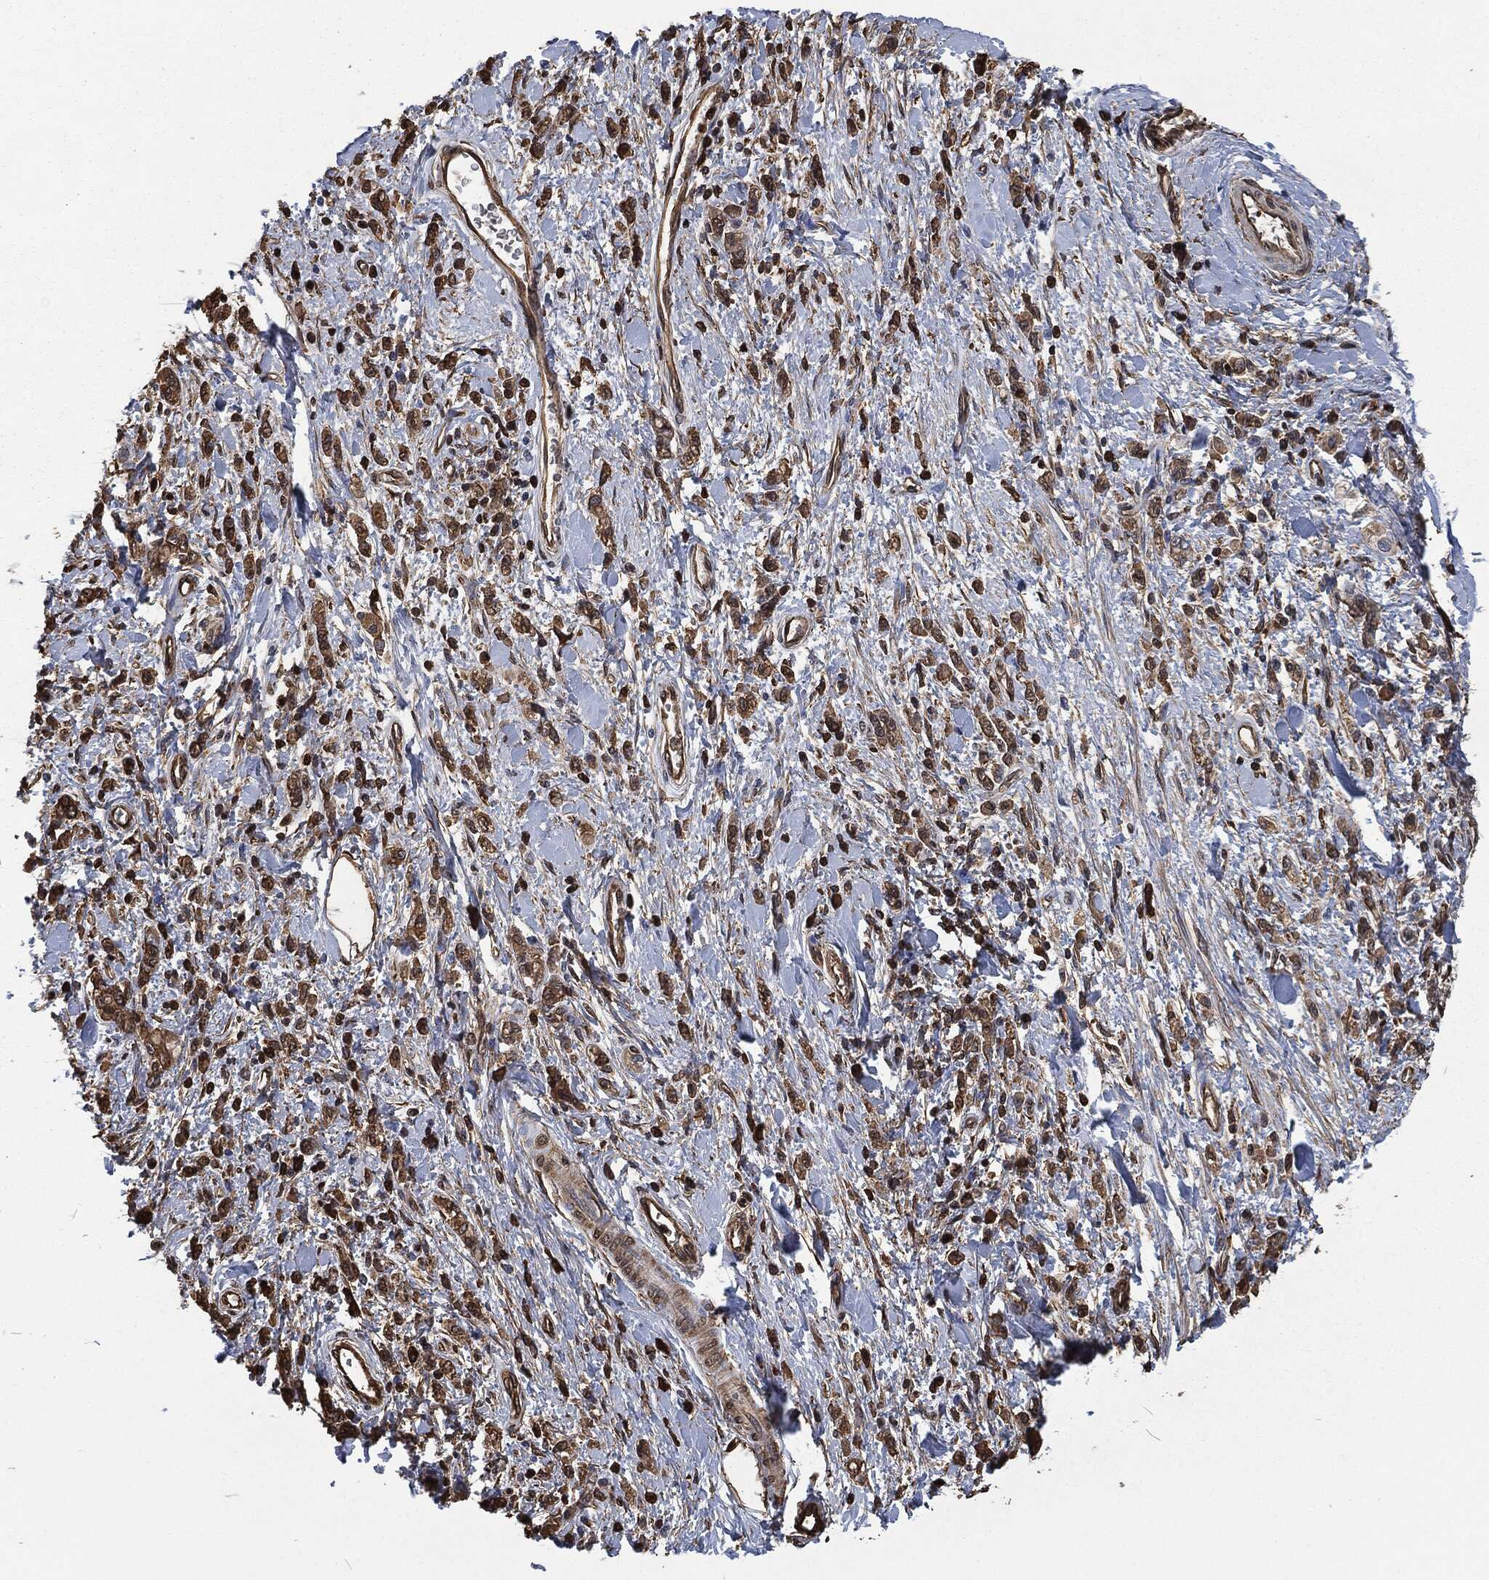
{"staining": {"intensity": "strong", "quantity": ">75%", "location": "cytoplasmic/membranous"}, "tissue": "stomach cancer", "cell_type": "Tumor cells", "image_type": "cancer", "snomed": [{"axis": "morphology", "description": "Adenocarcinoma, NOS"}, {"axis": "topography", "description": "Stomach"}], "caption": "This micrograph demonstrates immunohistochemistry staining of stomach adenocarcinoma, with high strong cytoplasmic/membranous expression in about >75% of tumor cells.", "gene": "PRDX4", "patient": {"sex": "male", "age": 77}}